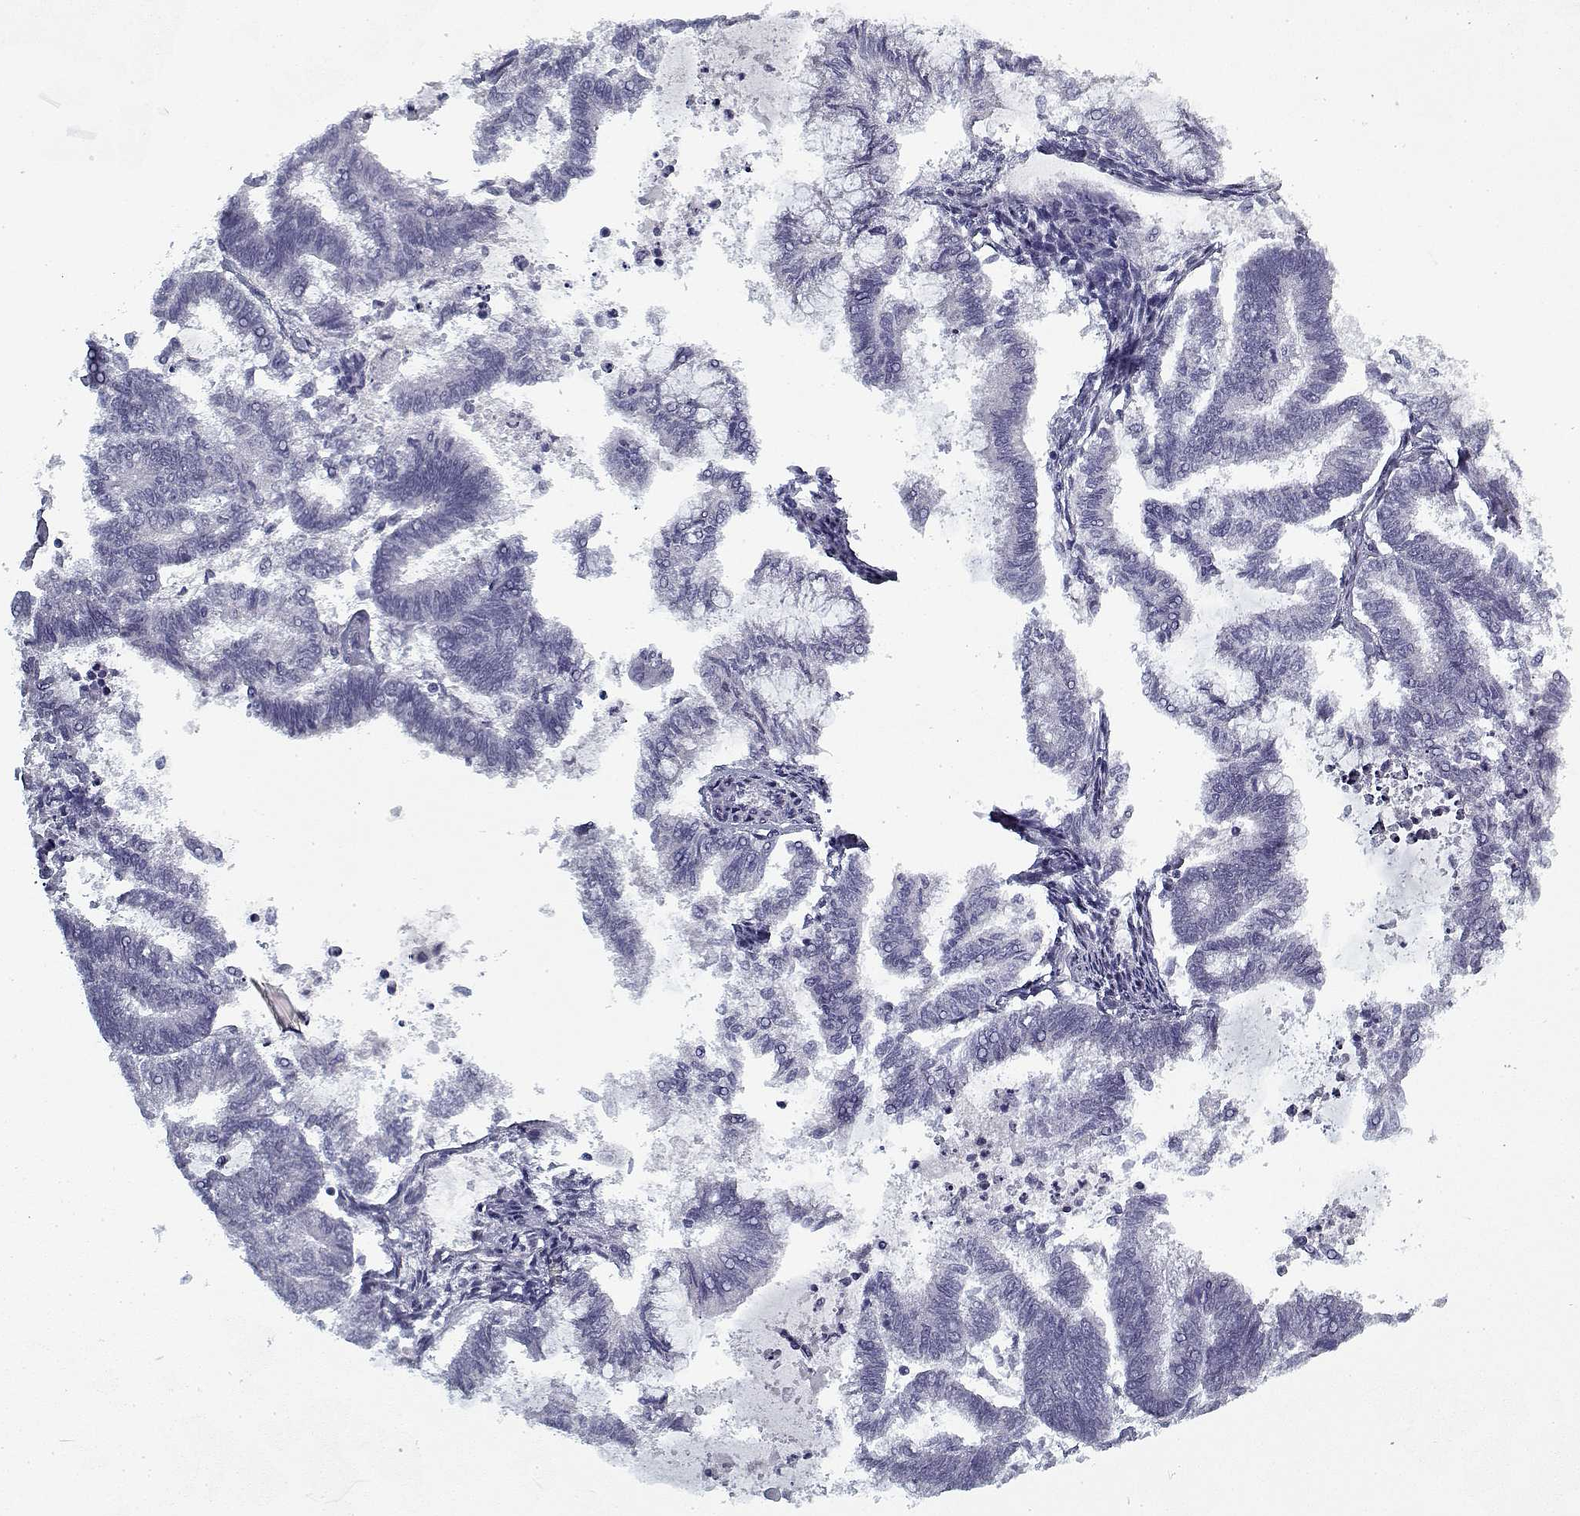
{"staining": {"intensity": "negative", "quantity": "none", "location": "none"}, "tissue": "endometrial cancer", "cell_type": "Tumor cells", "image_type": "cancer", "snomed": [{"axis": "morphology", "description": "Adenocarcinoma, NOS"}, {"axis": "topography", "description": "Endometrium"}], "caption": "Immunohistochemistry micrograph of endometrial cancer (adenocarcinoma) stained for a protein (brown), which displays no staining in tumor cells.", "gene": "RNF32", "patient": {"sex": "female", "age": 79}}